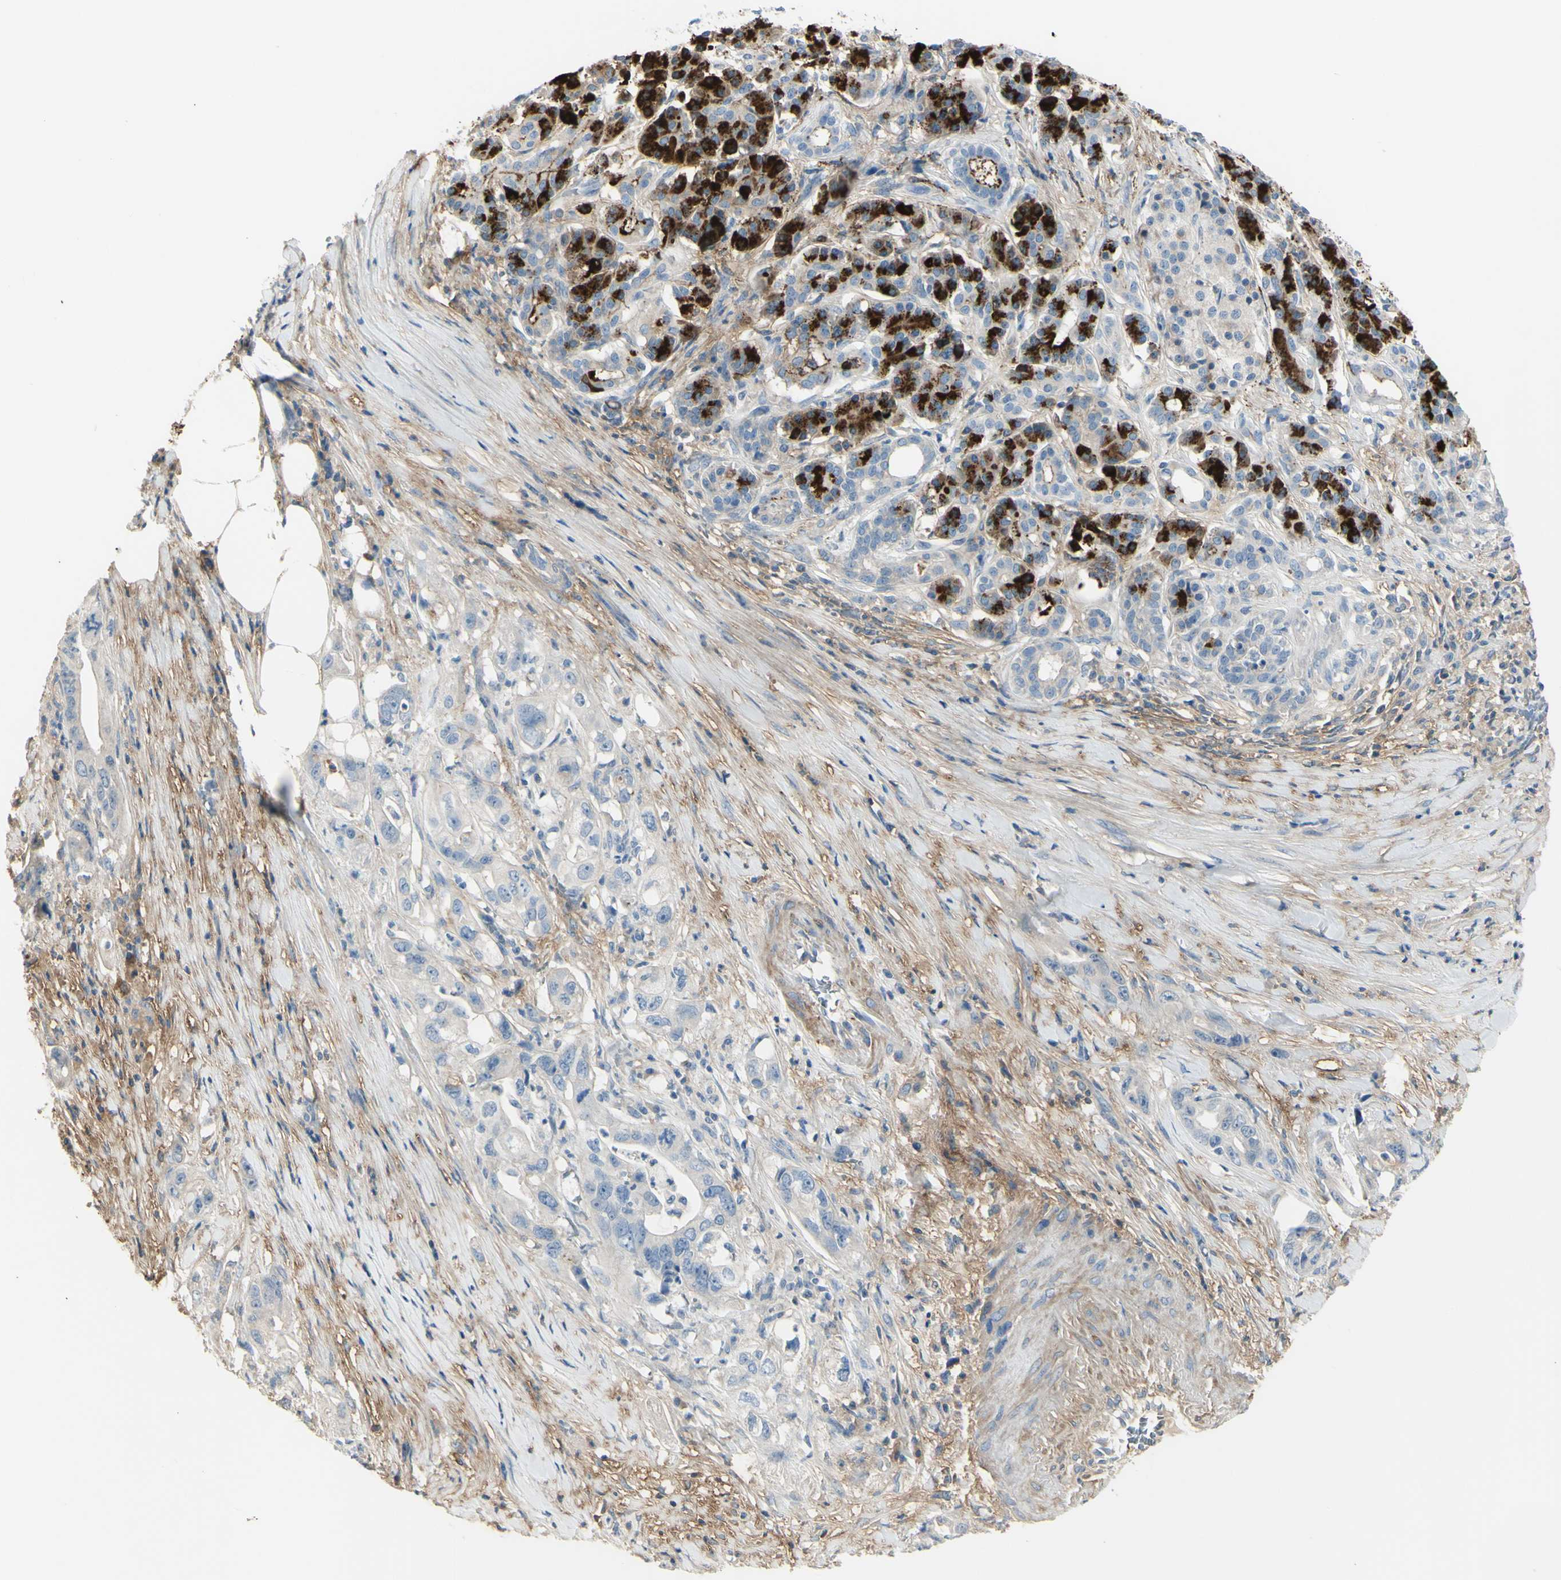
{"staining": {"intensity": "negative", "quantity": "none", "location": "none"}, "tissue": "pancreatic cancer", "cell_type": "Tumor cells", "image_type": "cancer", "snomed": [{"axis": "morphology", "description": "Normal tissue, NOS"}, {"axis": "topography", "description": "Pancreas"}], "caption": "This is a photomicrograph of immunohistochemistry (IHC) staining of pancreatic cancer, which shows no expression in tumor cells.", "gene": "NCBP2L", "patient": {"sex": "male", "age": 42}}